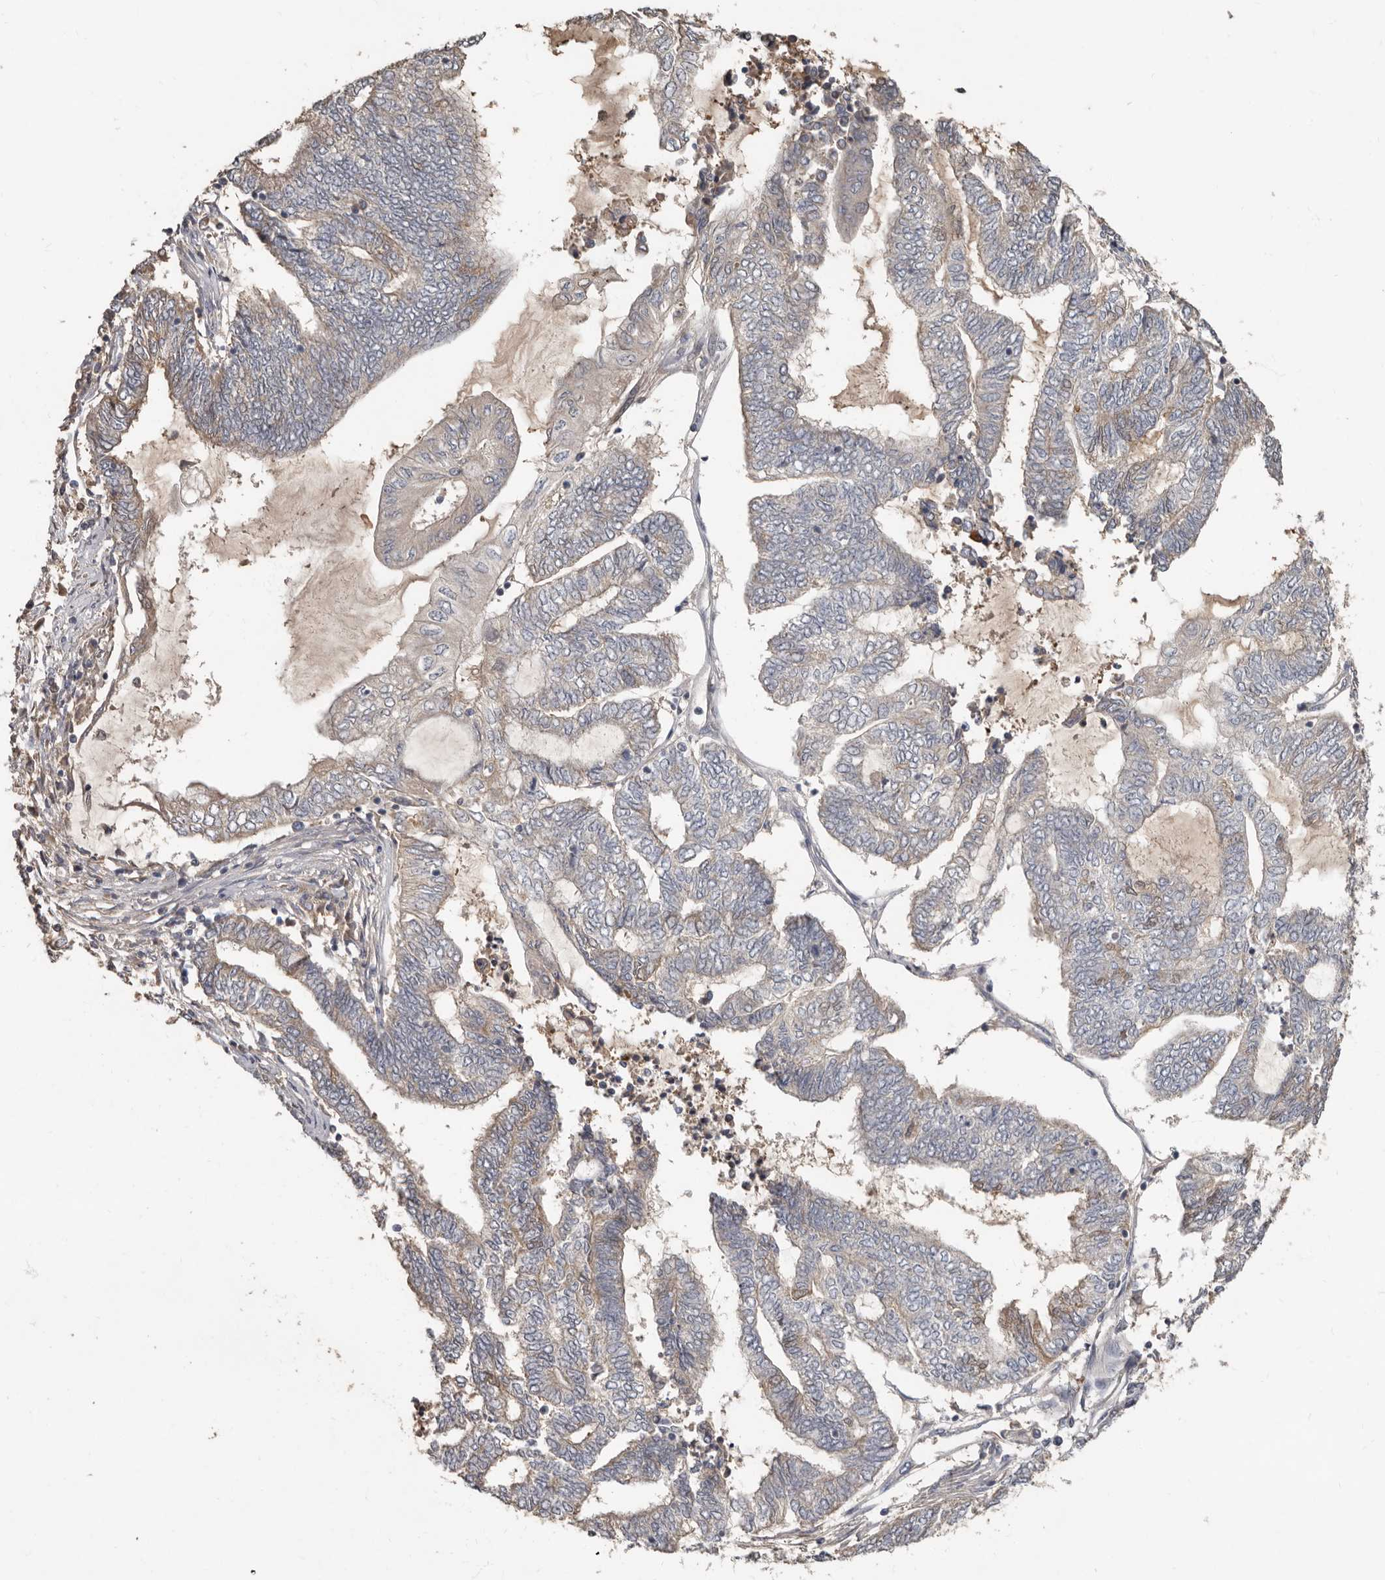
{"staining": {"intensity": "weak", "quantity": "<25%", "location": "cytoplasmic/membranous"}, "tissue": "endometrial cancer", "cell_type": "Tumor cells", "image_type": "cancer", "snomed": [{"axis": "morphology", "description": "Adenocarcinoma, NOS"}, {"axis": "topography", "description": "Uterus"}, {"axis": "topography", "description": "Endometrium"}], "caption": "The photomicrograph displays no significant positivity in tumor cells of endometrial cancer (adenocarcinoma).", "gene": "KIF26B", "patient": {"sex": "female", "age": 70}}